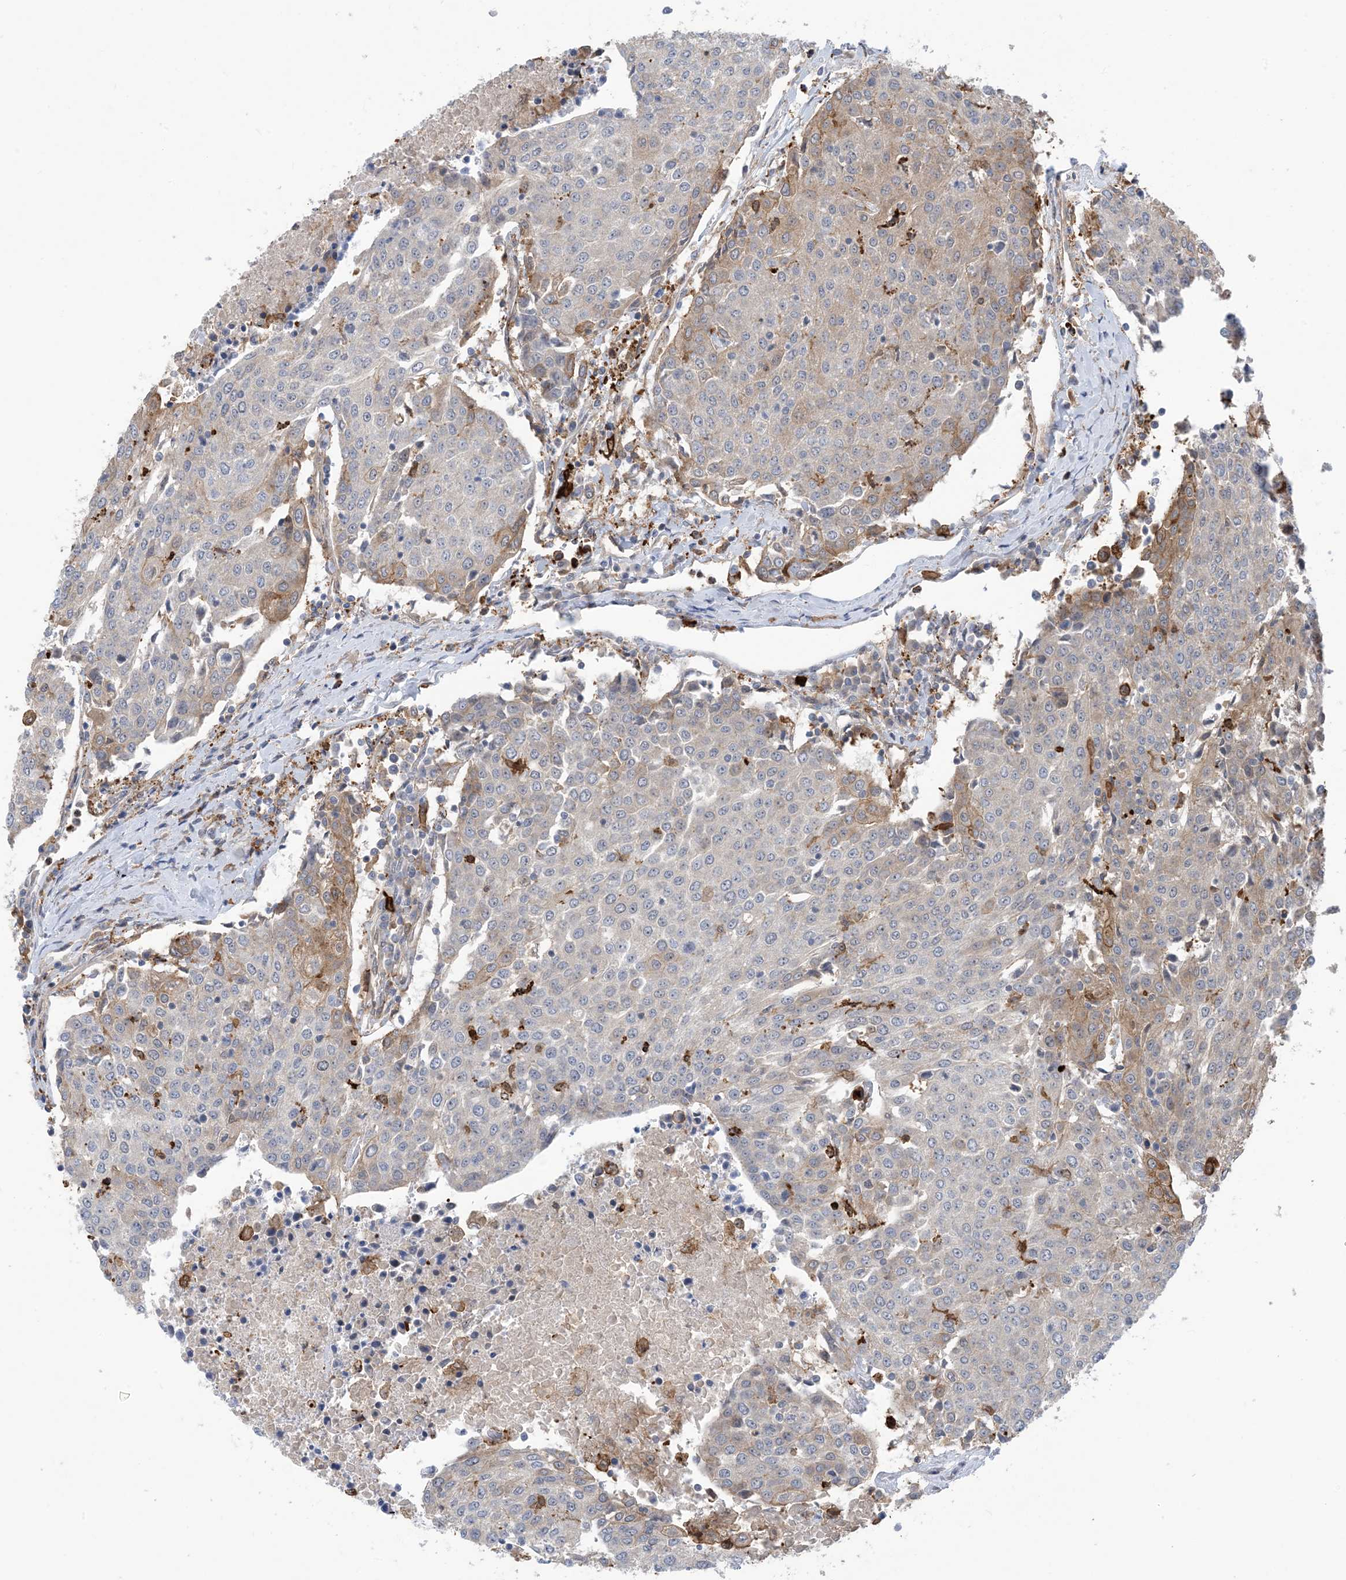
{"staining": {"intensity": "weak", "quantity": "<25%", "location": "cytoplasmic/membranous"}, "tissue": "urothelial cancer", "cell_type": "Tumor cells", "image_type": "cancer", "snomed": [{"axis": "morphology", "description": "Urothelial carcinoma, High grade"}, {"axis": "topography", "description": "Urinary bladder"}], "caption": "IHC micrograph of human urothelial cancer stained for a protein (brown), which shows no staining in tumor cells.", "gene": "HS1BP3", "patient": {"sex": "female", "age": 85}}